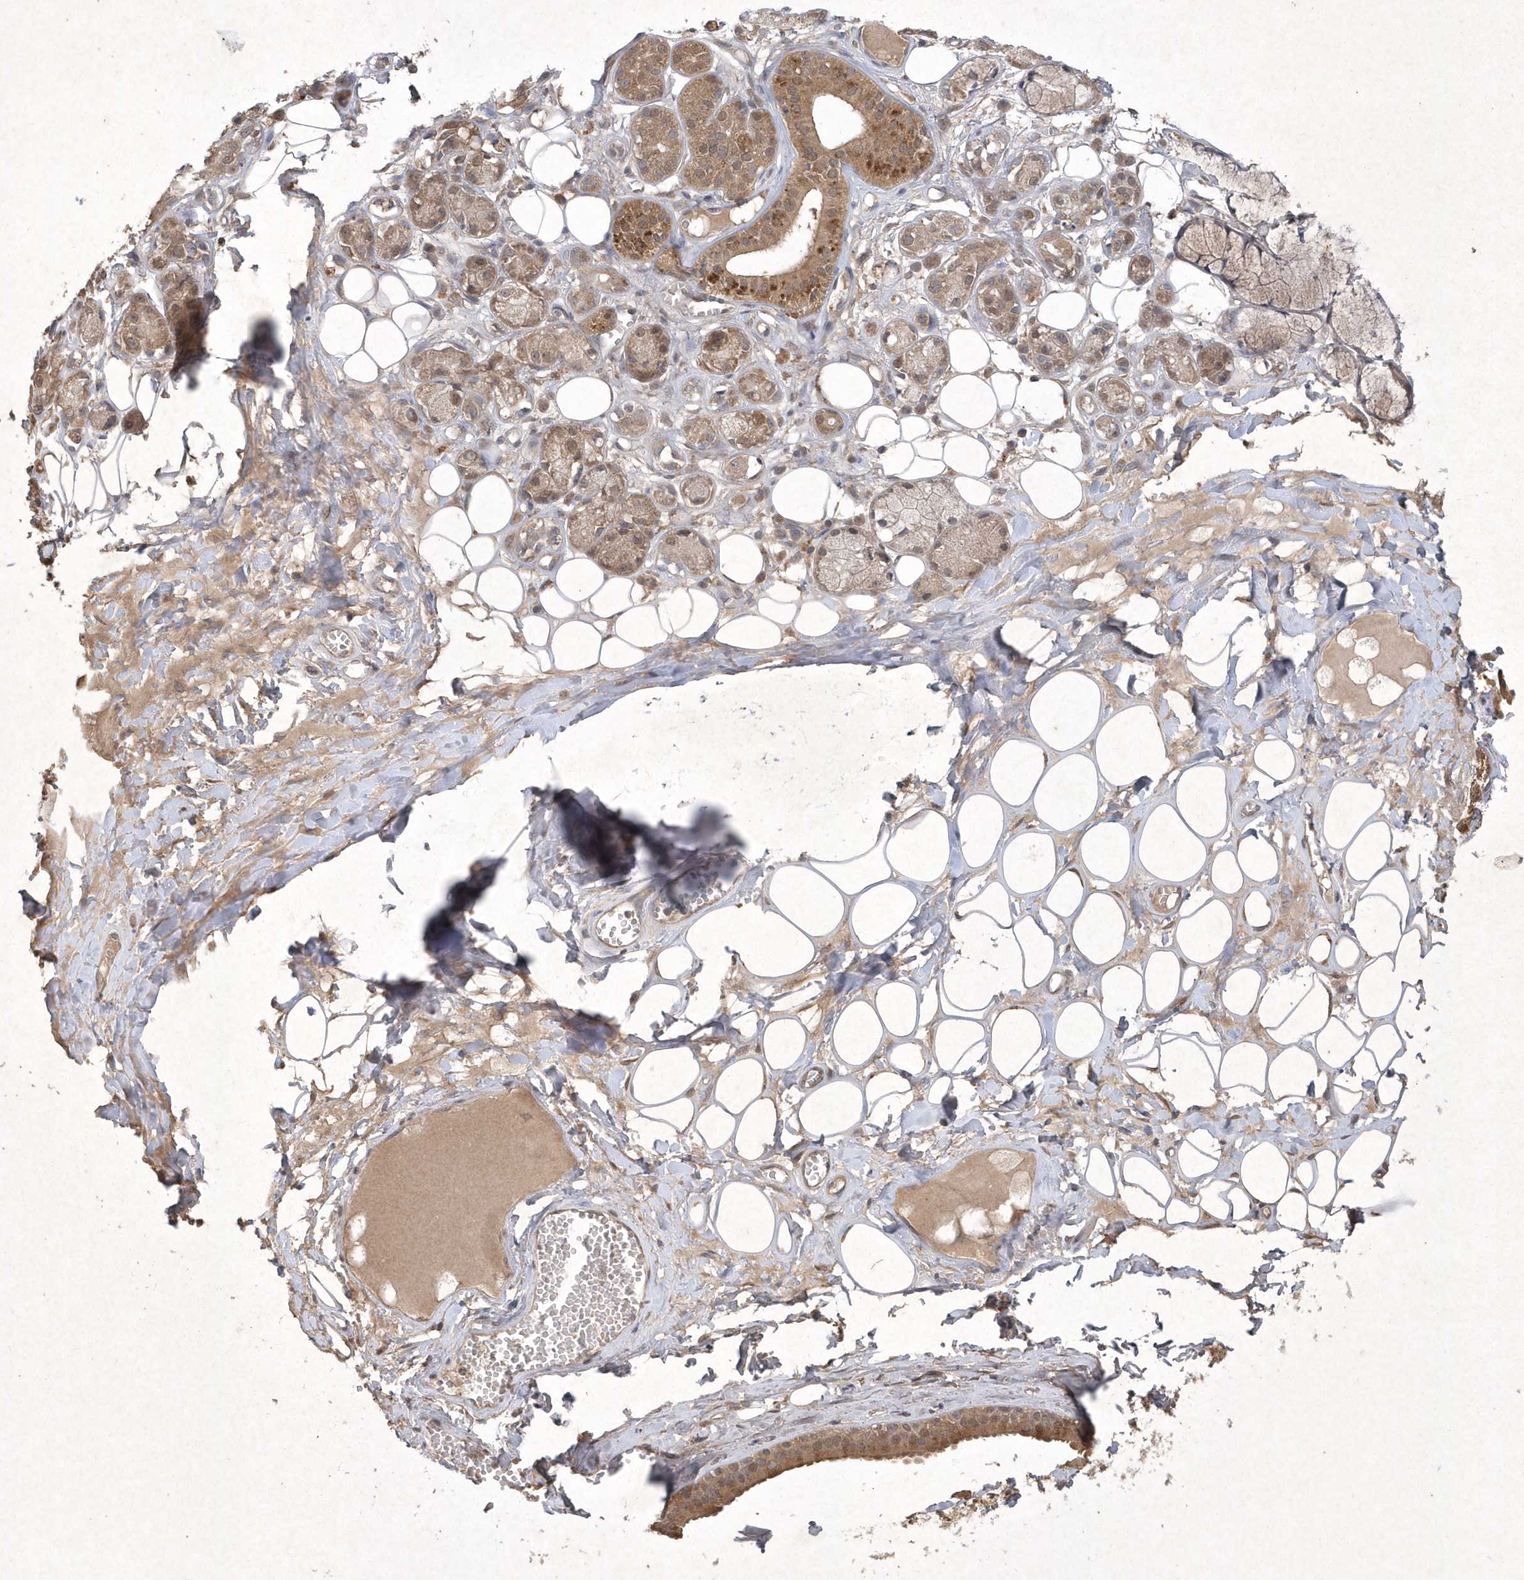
{"staining": {"intensity": "negative", "quantity": "none", "location": "none"}, "tissue": "adipose tissue", "cell_type": "Adipocytes", "image_type": "normal", "snomed": [{"axis": "morphology", "description": "Normal tissue, NOS"}, {"axis": "morphology", "description": "Inflammation, NOS"}, {"axis": "topography", "description": "Salivary gland"}, {"axis": "topography", "description": "Peripheral nerve tissue"}], "caption": "IHC of normal adipose tissue demonstrates no positivity in adipocytes. (Brightfield microscopy of DAB immunohistochemistry at high magnification).", "gene": "AKR7A2", "patient": {"sex": "female", "age": 75}}